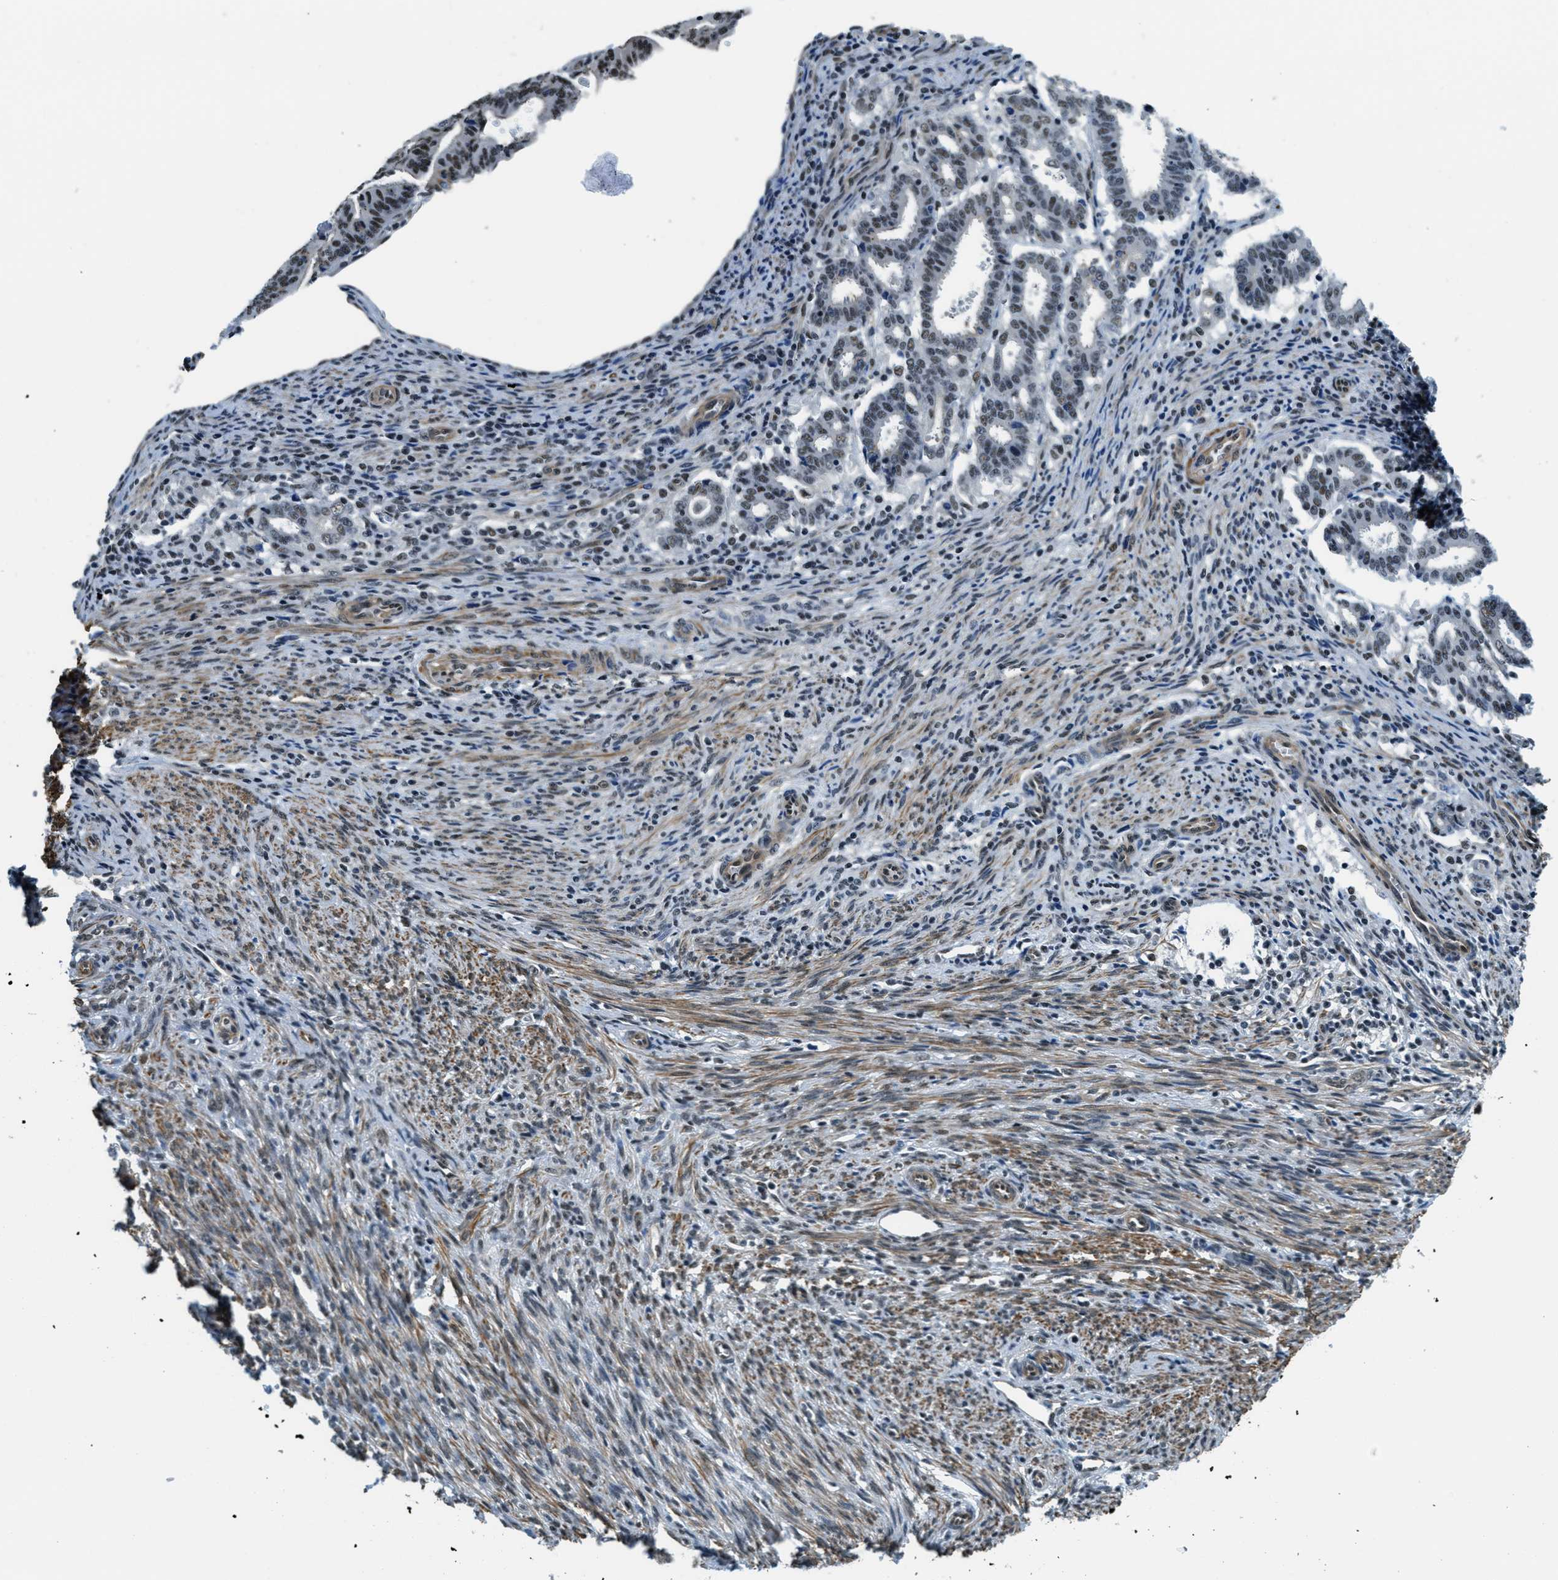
{"staining": {"intensity": "moderate", "quantity": "25%-75%", "location": "nuclear"}, "tissue": "endometrial cancer", "cell_type": "Tumor cells", "image_type": "cancer", "snomed": [{"axis": "morphology", "description": "Adenocarcinoma, NOS"}, {"axis": "topography", "description": "Uterus"}], "caption": "Protein staining of endometrial cancer tissue shows moderate nuclear staining in about 25%-75% of tumor cells.", "gene": "CFAP36", "patient": {"sex": "female", "age": 83}}